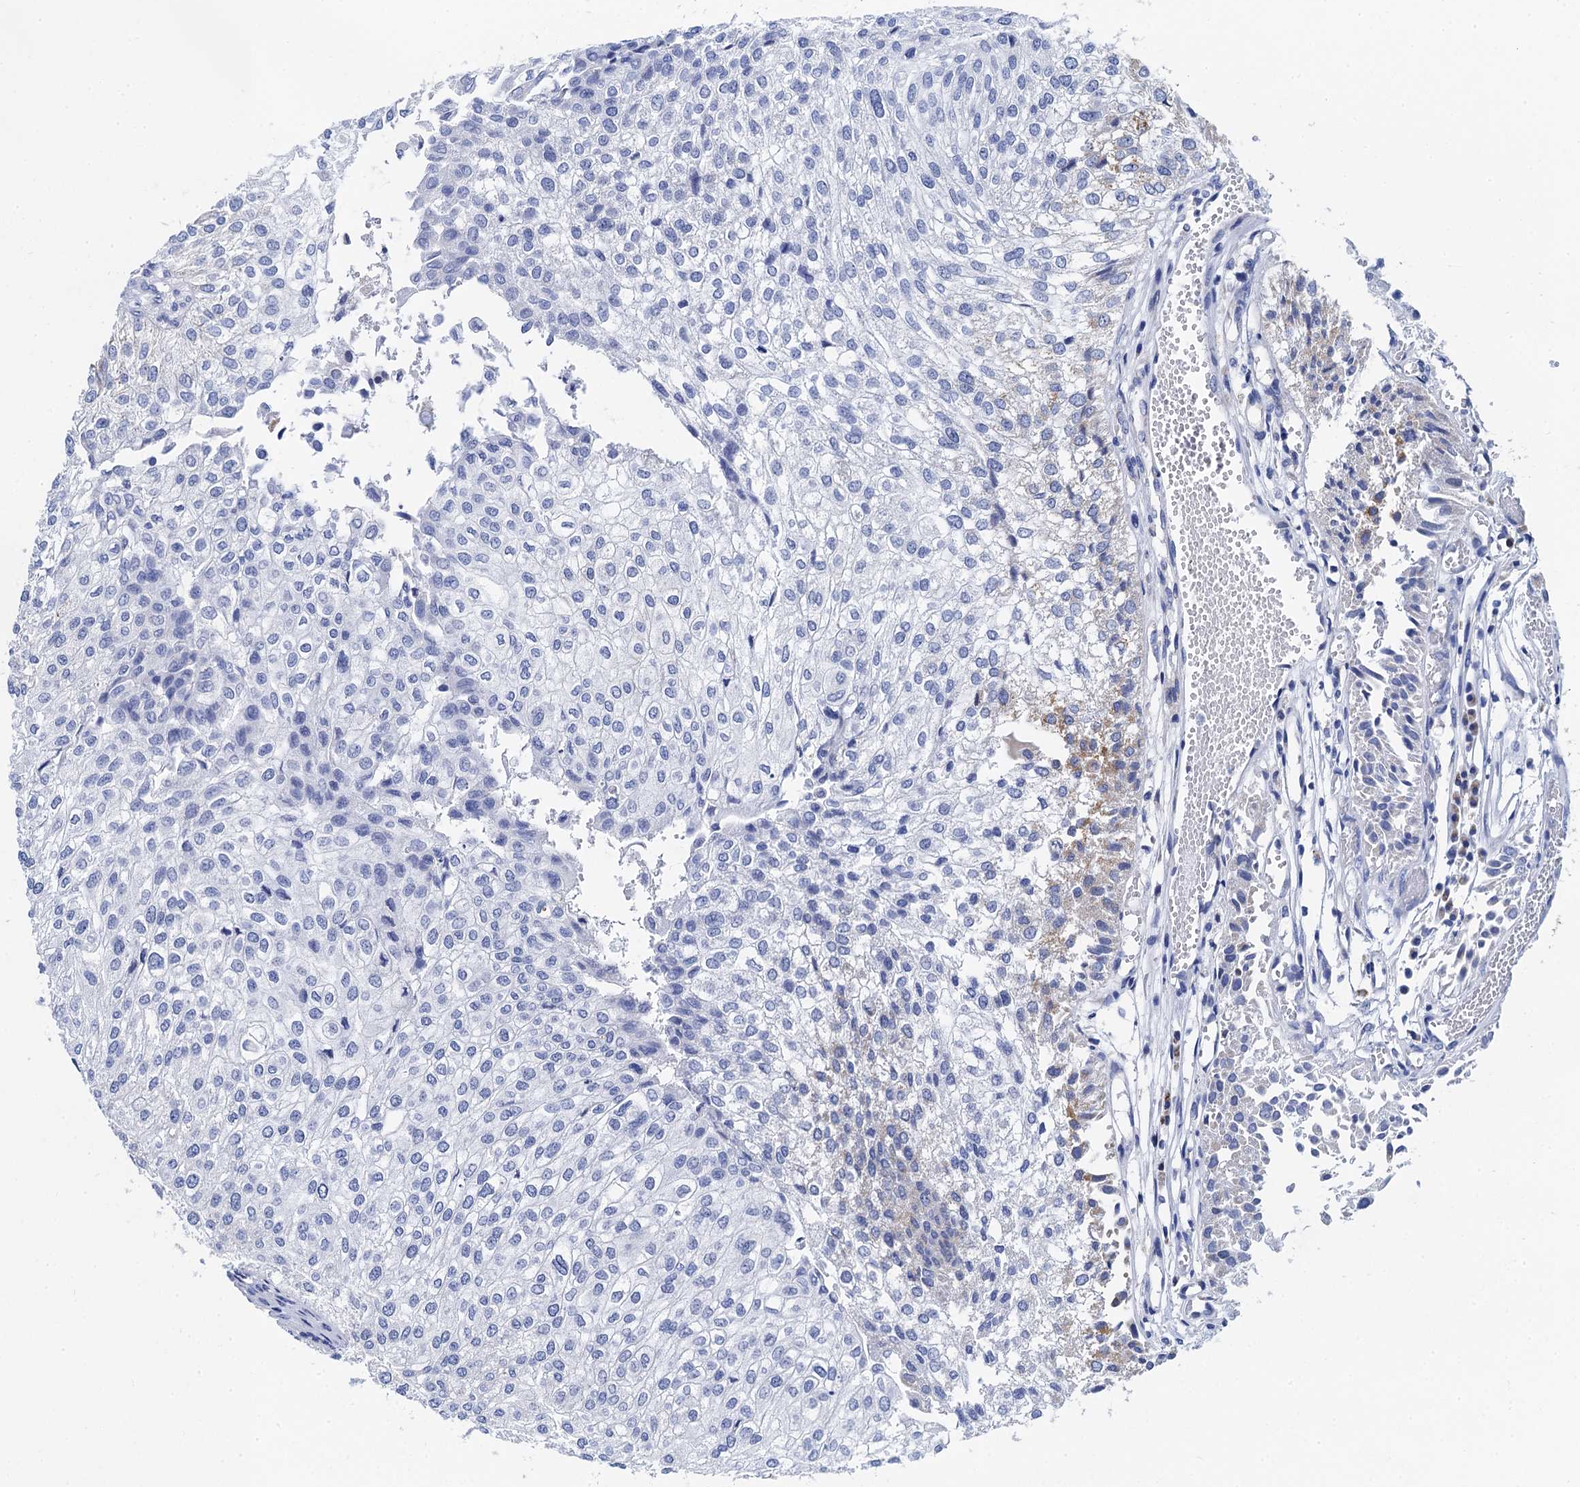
{"staining": {"intensity": "negative", "quantity": "none", "location": "none"}, "tissue": "urothelial cancer", "cell_type": "Tumor cells", "image_type": "cancer", "snomed": [{"axis": "morphology", "description": "Urothelial carcinoma, Low grade"}, {"axis": "topography", "description": "Urinary bladder"}], "caption": "DAB (3,3'-diaminobenzidine) immunohistochemical staining of human urothelial cancer reveals no significant expression in tumor cells.", "gene": "ACADSB", "patient": {"sex": "female", "age": 89}}